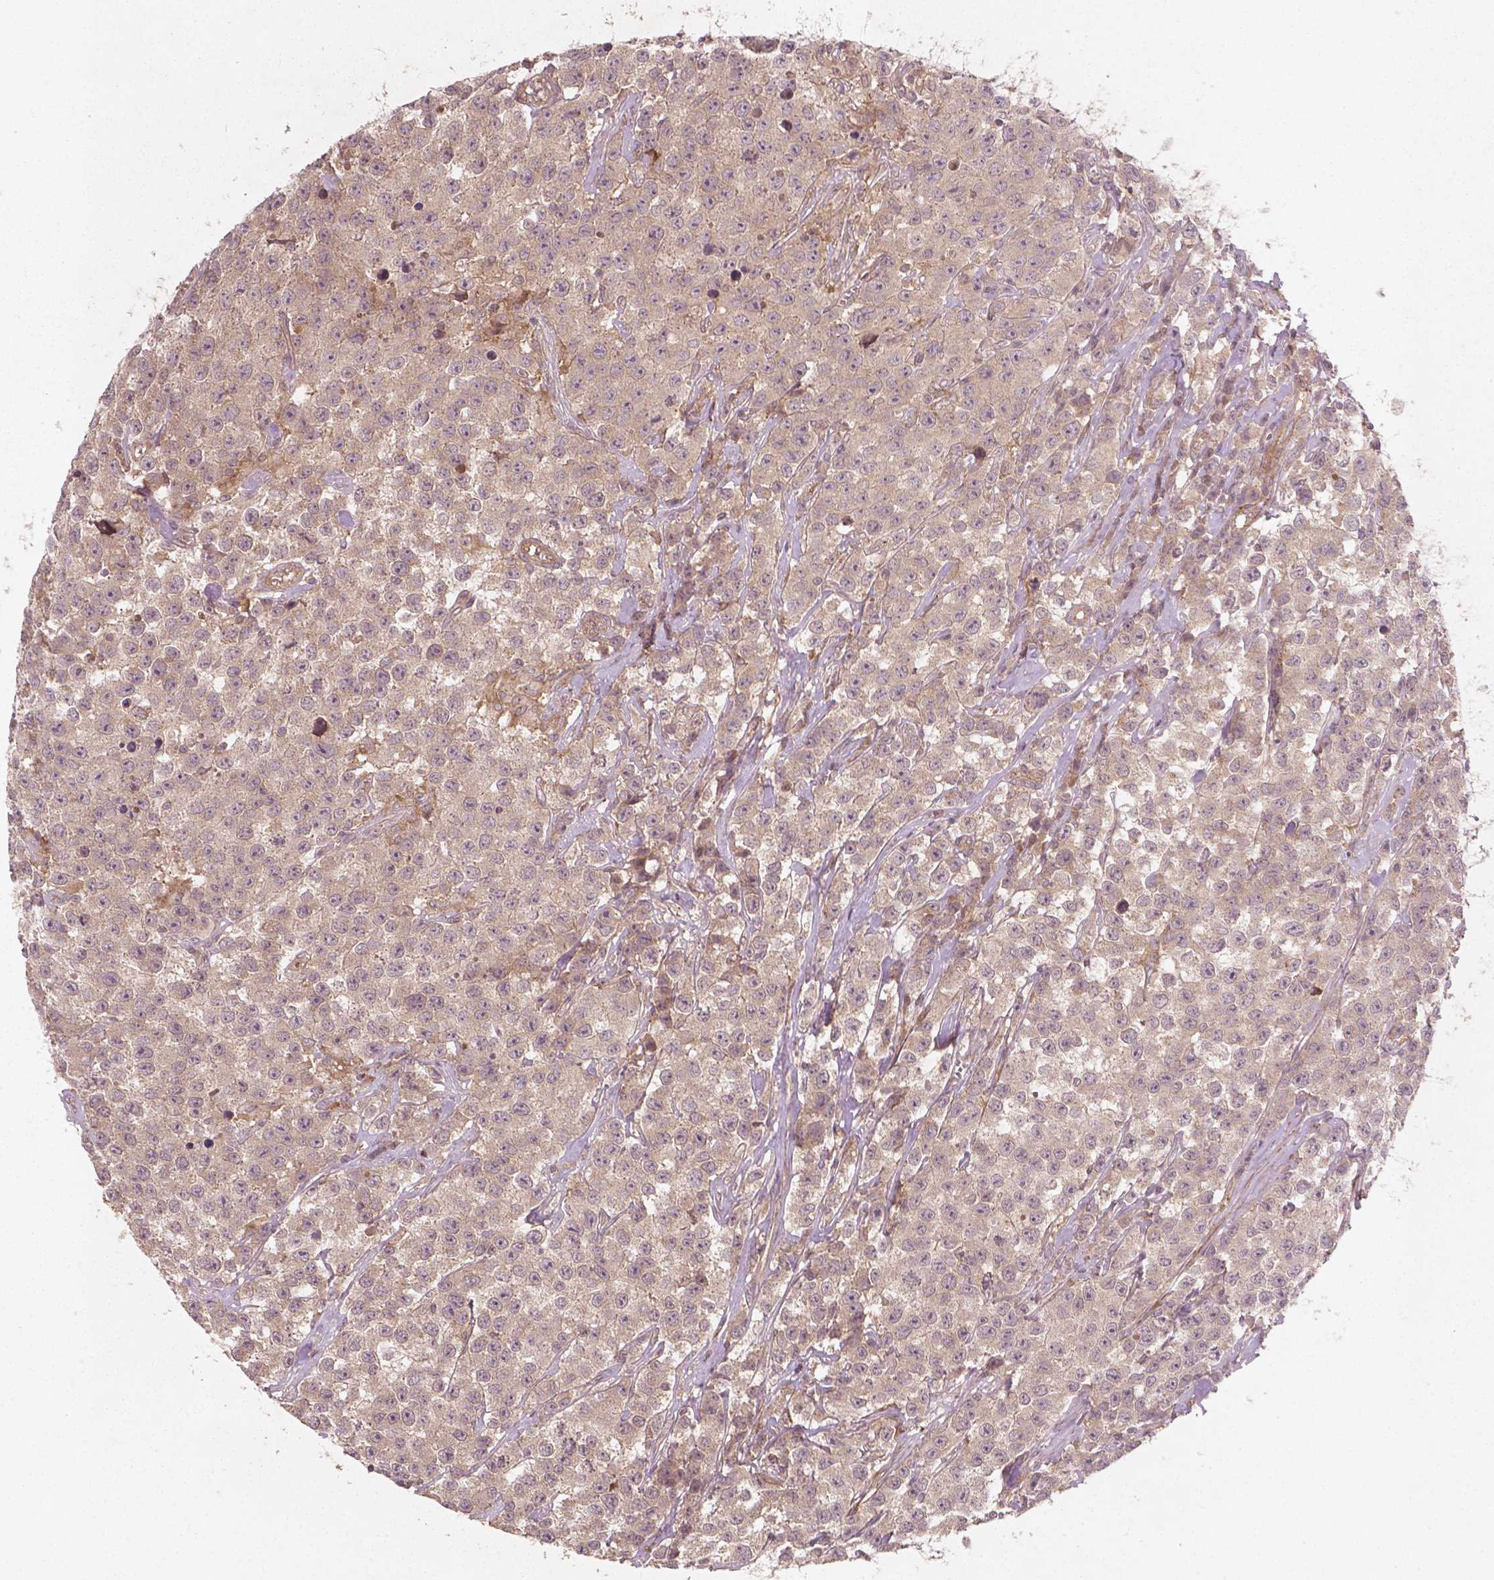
{"staining": {"intensity": "weak", "quantity": ">75%", "location": "cytoplasmic/membranous"}, "tissue": "testis cancer", "cell_type": "Tumor cells", "image_type": "cancer", "snomed": [{"axis": "morphology", "description": "Seminoma, NOS"}, {"axis": "topography", "description": "Testis"}], "caption": "Human testis cancer stained for a protein (brown) displays weak cytoplasmic/membranous positive staining in about >75% of tumor cells.", "gene": "CYFIP2", "patient": {"sex": "male", "age": 59}}